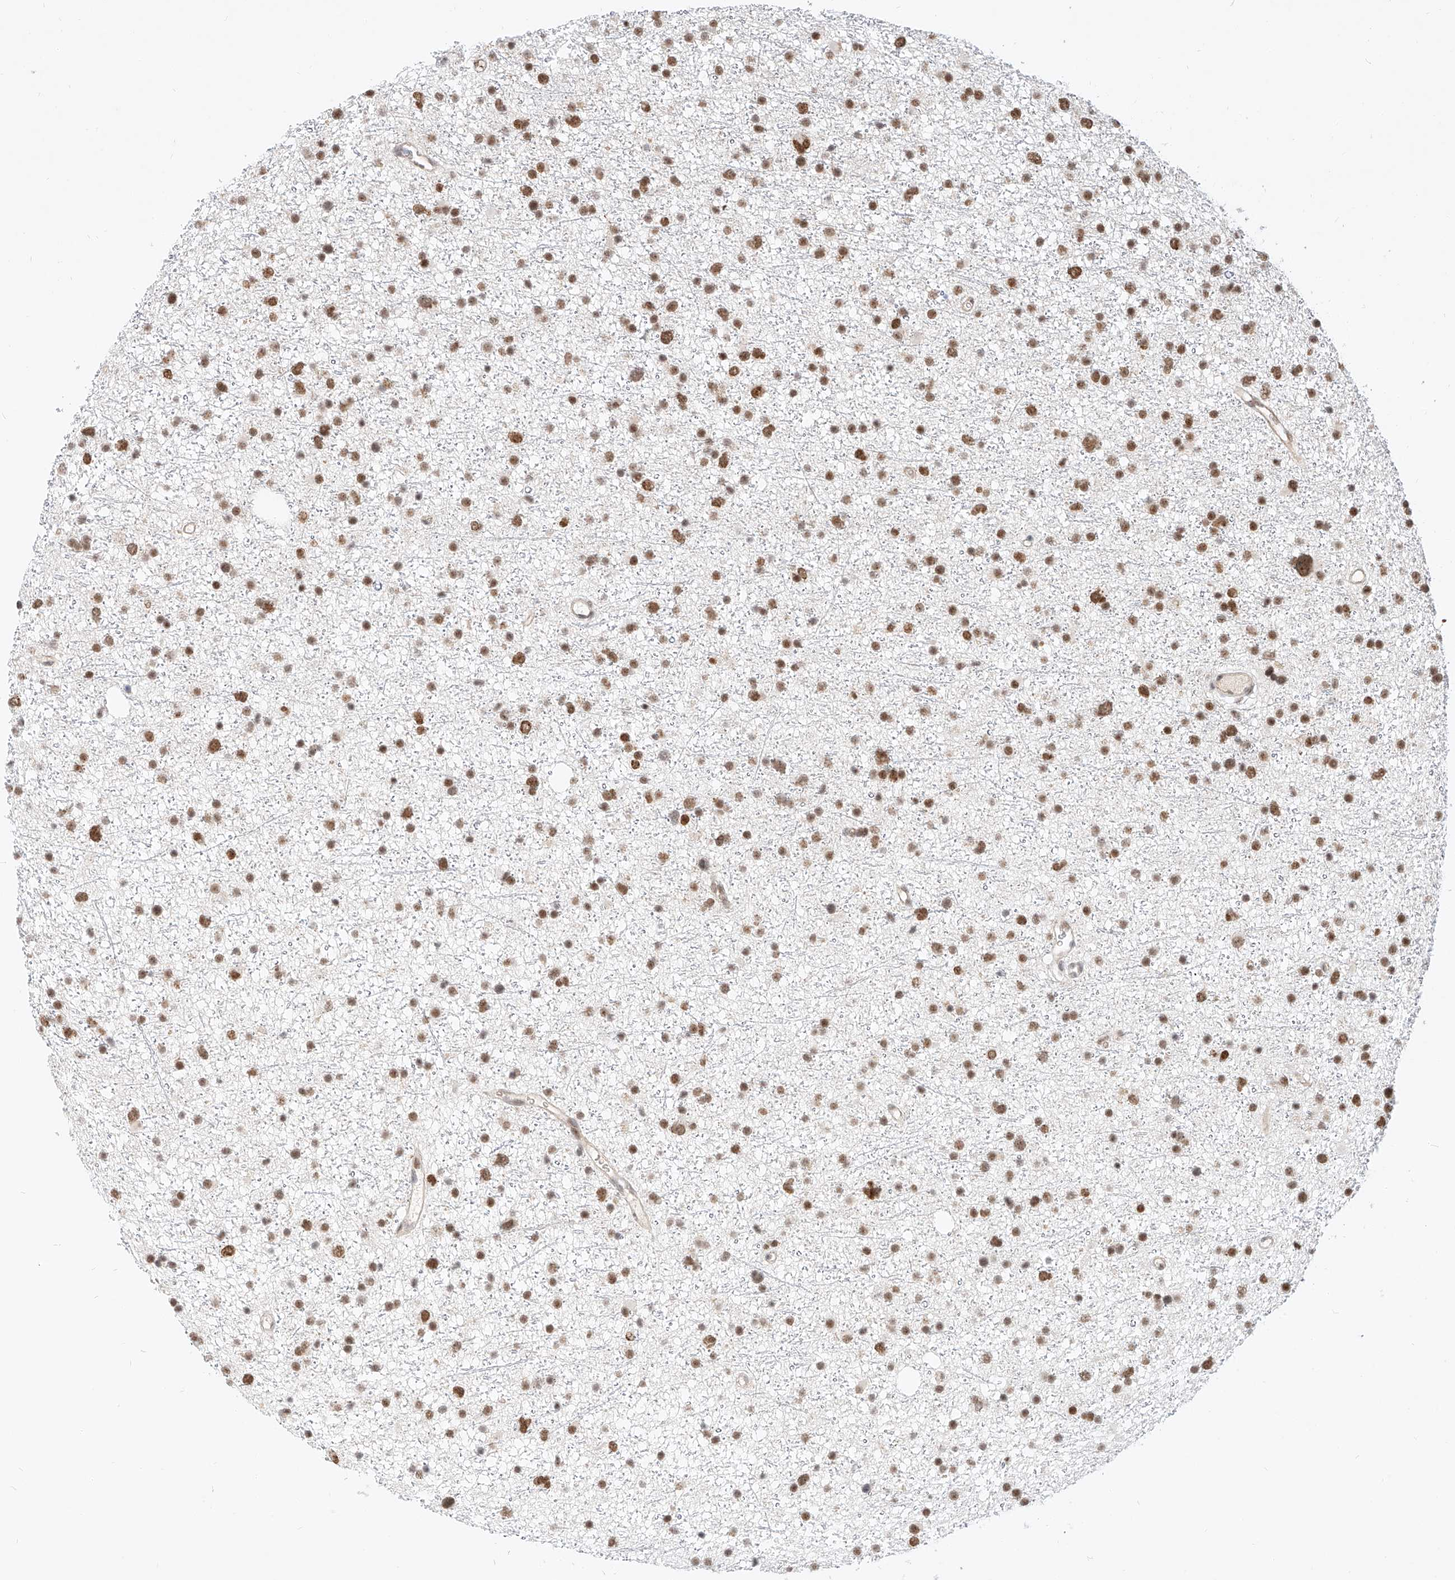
{"staining": {"intensity": "moderate", "quantity": ">75%", "location": "nuclear"}, "tissue": "glioma", "cell_type": "Tumor cells", "image_type": "cancer", "snomed": [{"axis": "morphology", "description": "Glioma, malignant, Low grade"}, {"axis": "topography", "description": "Cerebral cortex"}], "caption": "Approximately >75% of tumor cells in glioma exhibit moderate nuclear protein expression as visualized by brown immunohistochemical staining.", "gene": "CBX8", "patient": {"sex": "female", "age": 39}}